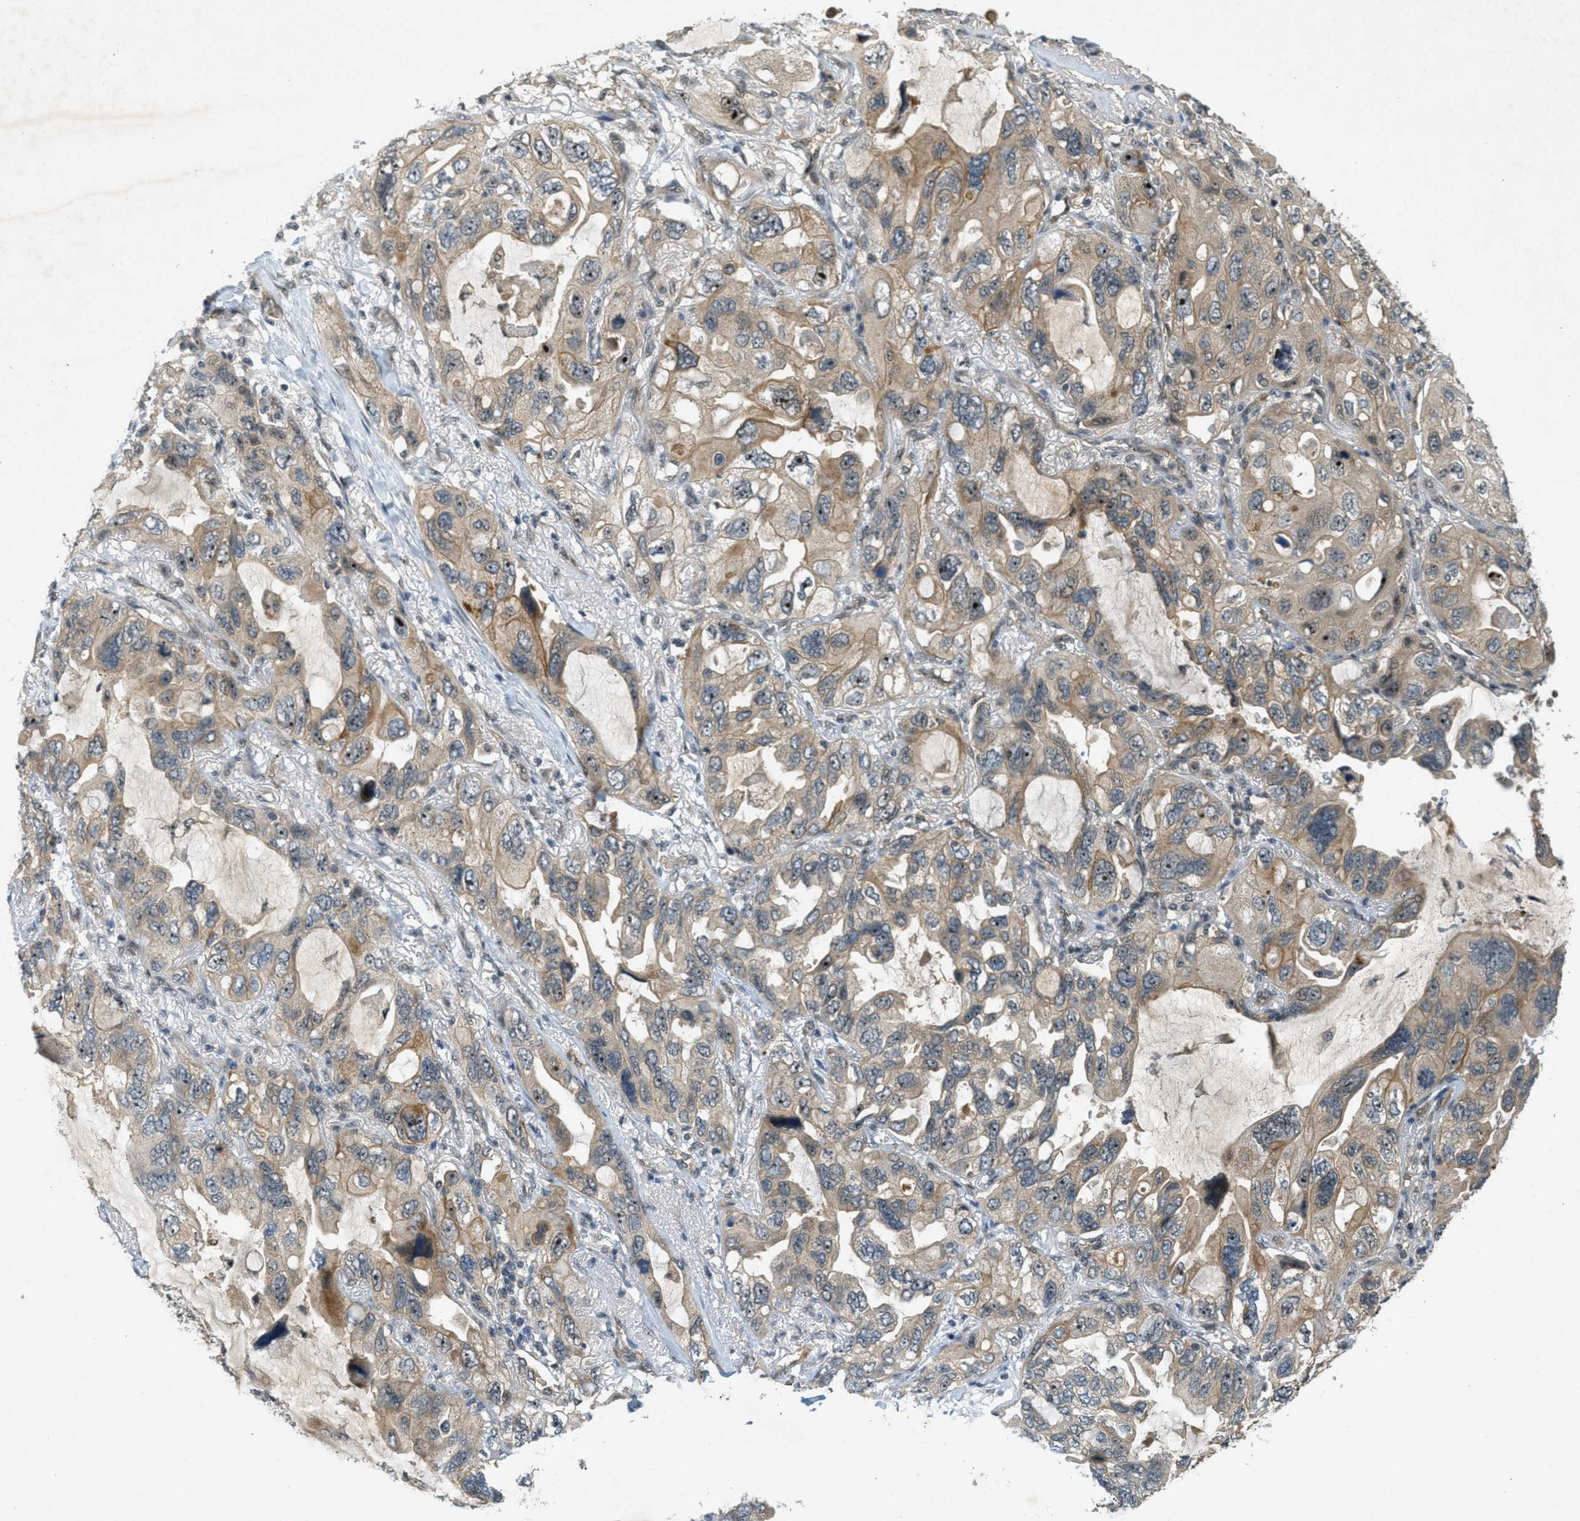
{"staining": {"intensity": "moderate", "quantity": ">75%", "location": "cytoplasmic/membranous,nuclear"}, "tissue": "lung cancer", "cell_type": "Tumor cells", "image_type": "cancer", "snomed": [{"axis": "morphology", "description": "Squamous cell carcinoma, NOS"}, {"axis": "topography", "description": "Lung"}], "caption": "The immunohistochemical stain shows moderate cytoplasmic/membranous and nuclear staining in tumor cells of squamous cell carcinoma (lung) tissue.", "gene": "STK11", "patient": {"sex": "female", "age": 73}}